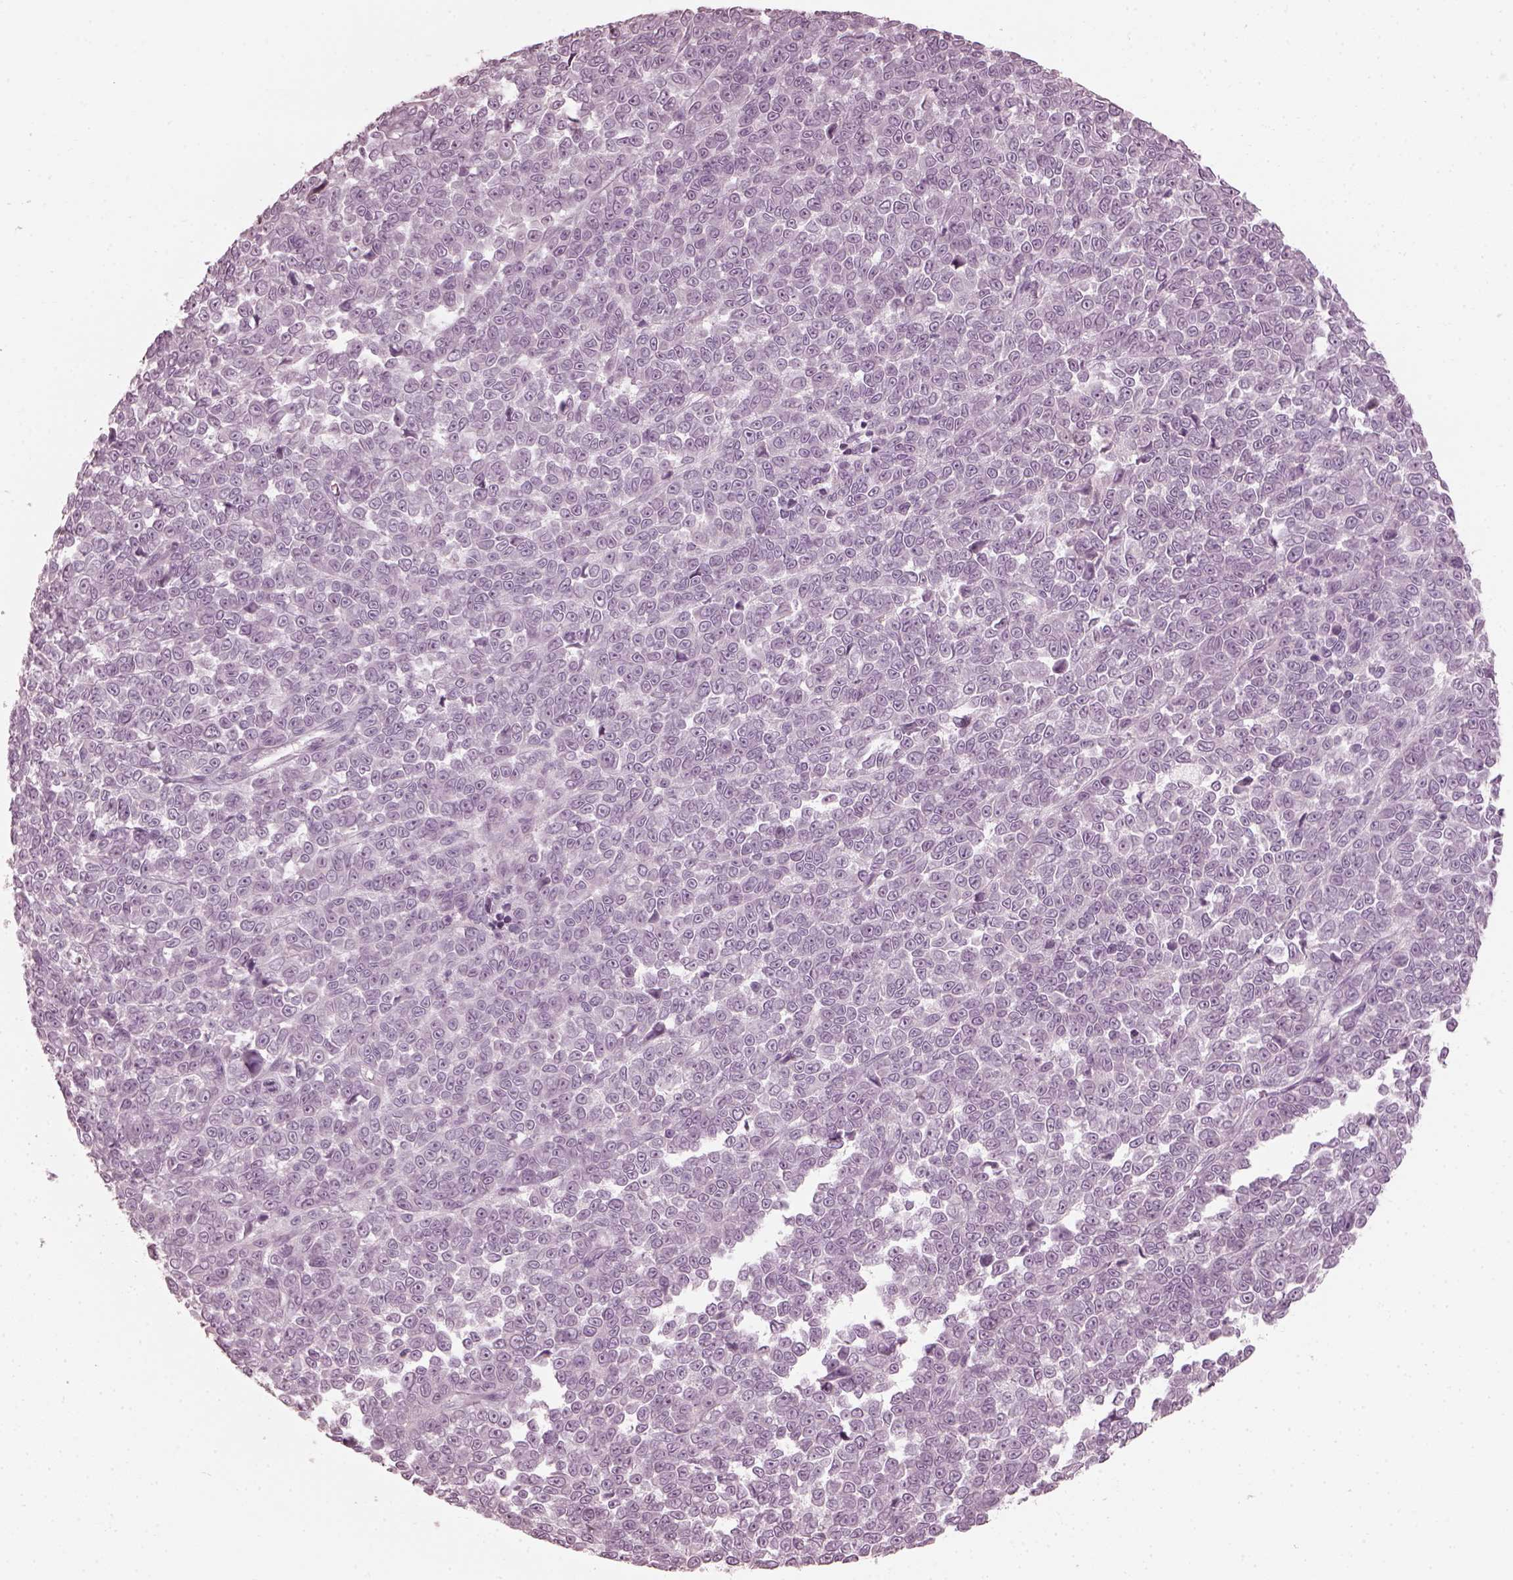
{"staining": {"intensity": "negative", "quantity": "none", "location": "none"}, "tissue": "melanoma", "cell_type": "Tumor cells", "image_type": "cancer", "snomed": [{"axis": "morphology", "description": "Malignant melanoma, NOS"}, {"axis": "topography", "description": "Skin"}], "caption": "High power microscopy micrograph of an IHC micrograph of malignant melanoma, revealing no significant expression in tumor cells. Brightfield microscopy of immunohistochemistry stained with DAB (brown) and hematoxylin (blue), captured at high magnification.", "gene": "SAXO2", "patient": {"sex": "female", "age": 95}}